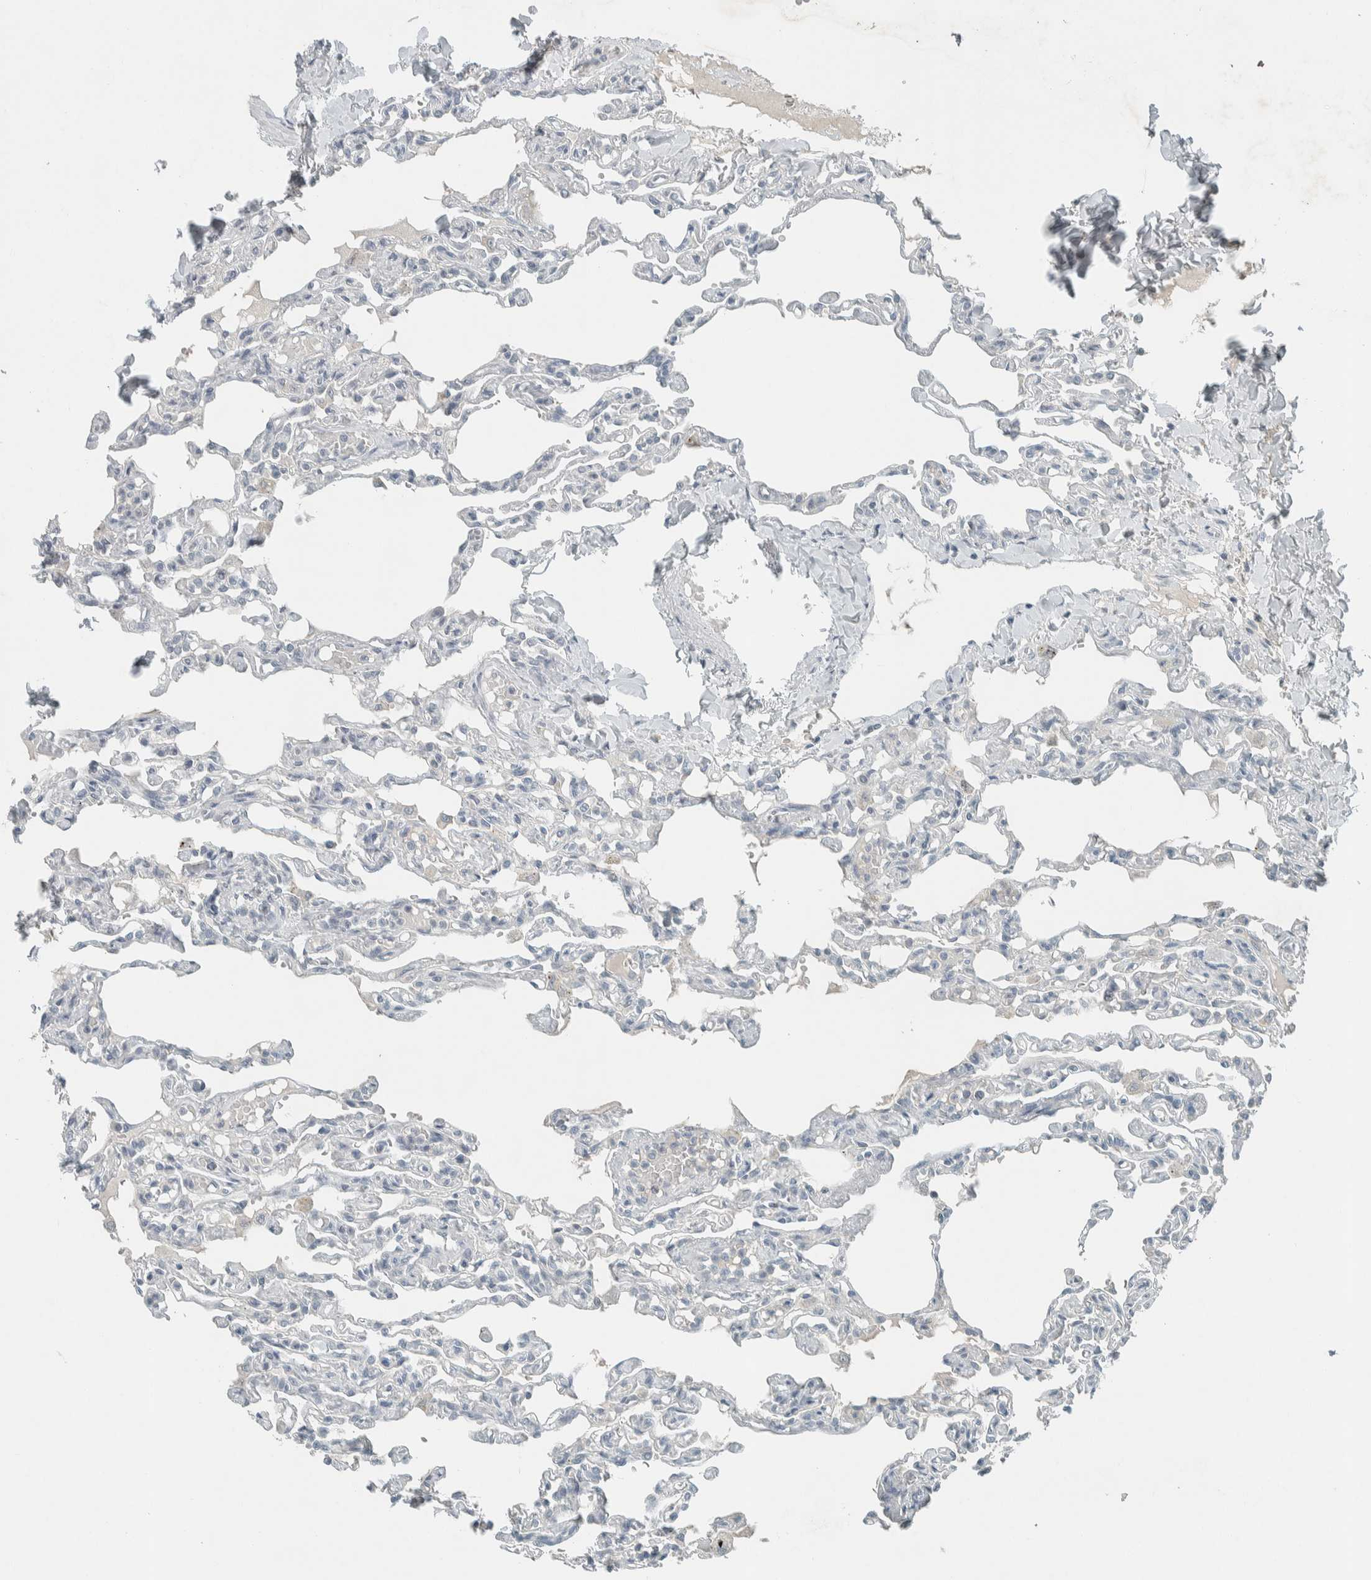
{"staining": {"intensity": "negative", "quantity": "none", "location": "none"}, "tissue": "lung", "cell_type": "Alveolar cells", "image_type": "normal", "snomed": [{"axis": "morphology", "description": "Normal tissue, NOS"}, {"axis": "topography", "description": "Lung"}], "caption": "Immunohistochemistry image of normal lung: lung stained with DAB reveals no significant protein positivity in alveolar cells.", "gene": "CERCAM", "patient": {"sex": "male", "age": 21}}